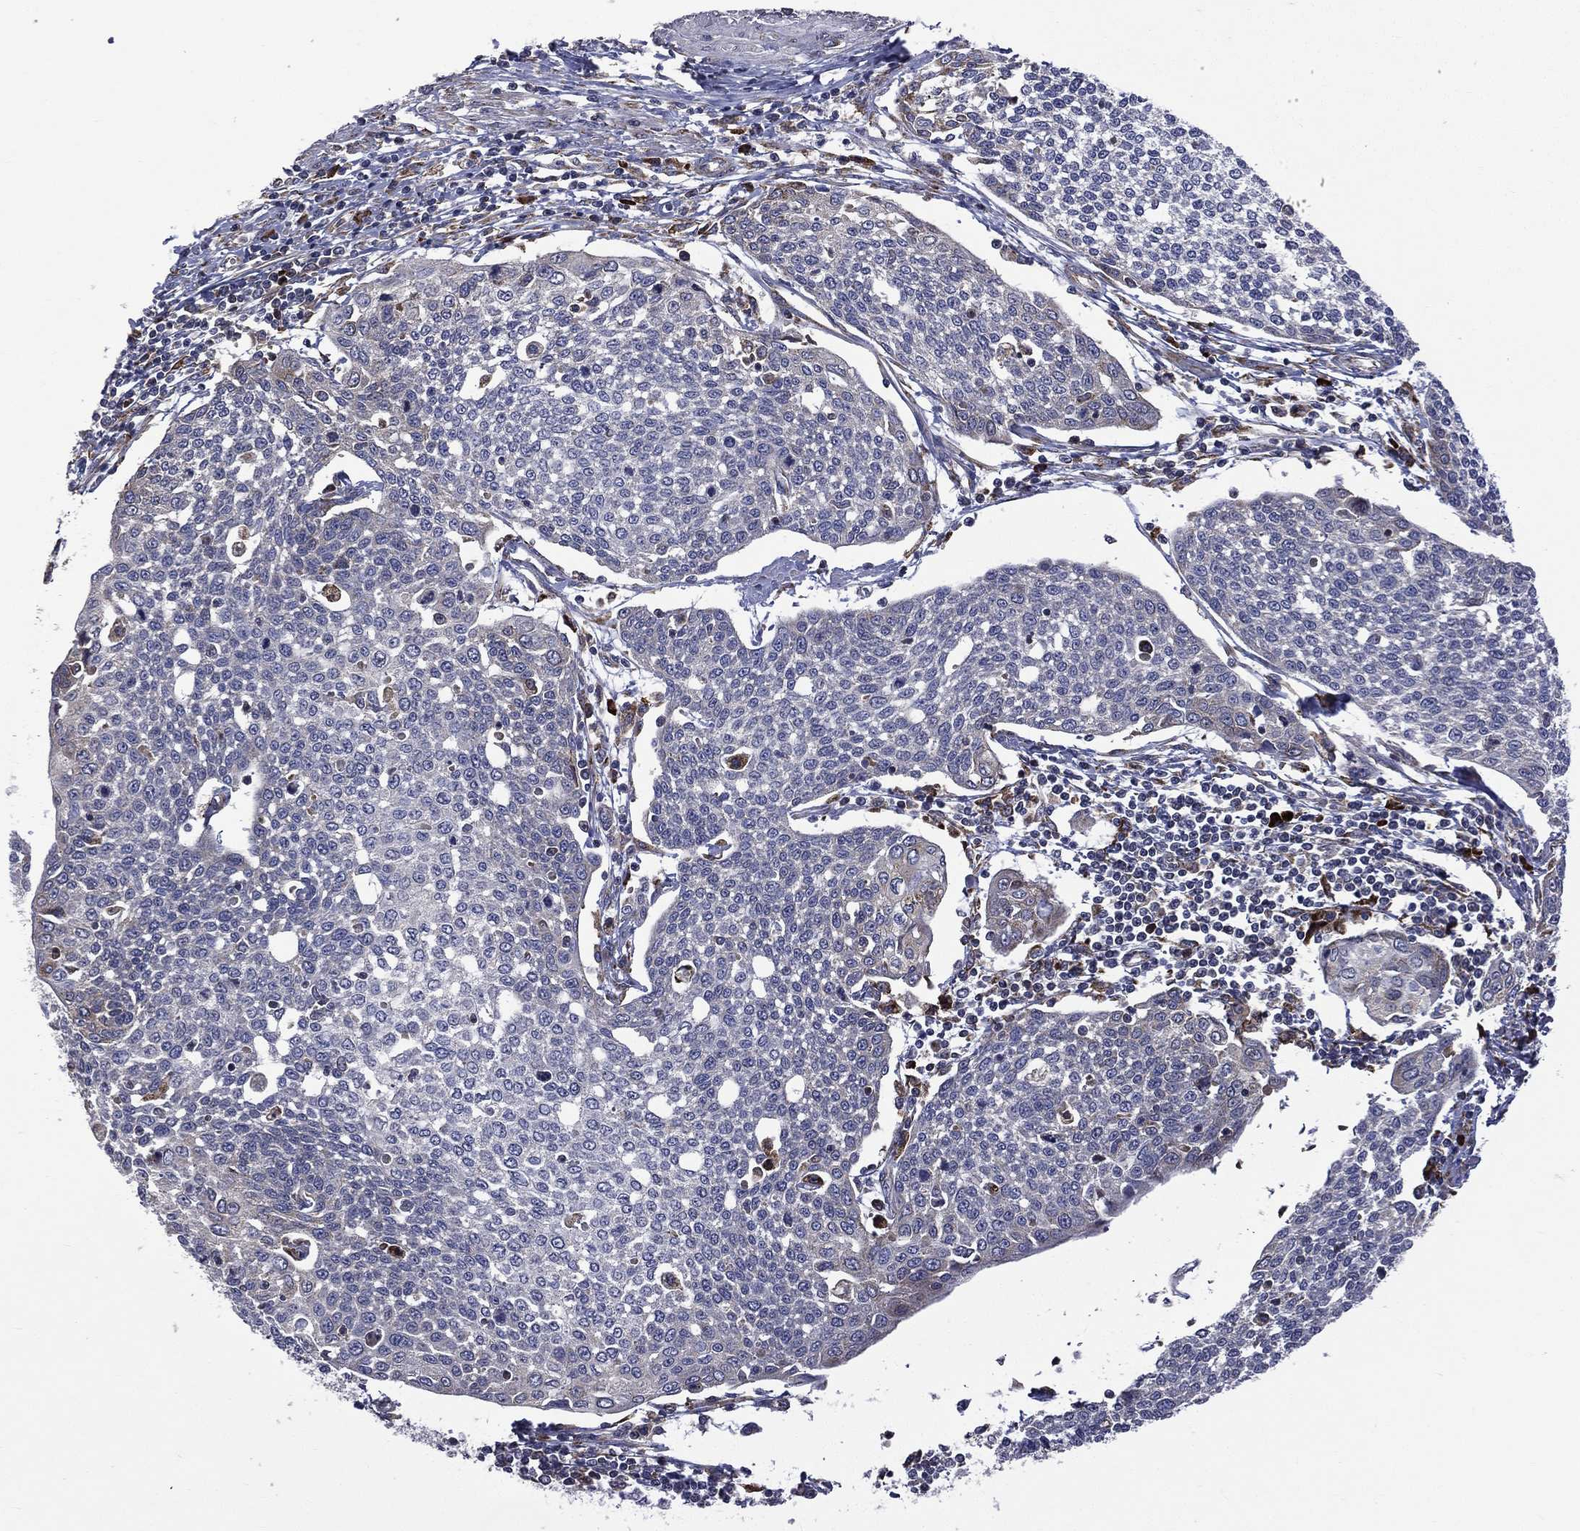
{"staining": {"intensity": "negative", "quantity": "none", "location": "none"}, "tissue": "cervical cancer", "cell_type": "Tumor cells", "image_type": "cancer", "snomed": [{"axis": "morphology", "description": "Squamous cell carcinoma, NOS"}, {"axis": "topography", "description": "Cervix"}], "caption": "IHC micrograph of human squamous cell carcinoma (cervical) stained for a protein (brown), which demonstrates no staining in tumor cells.", "gene": "C20orf96", "patient": {"sex": "female", "age": 34}}